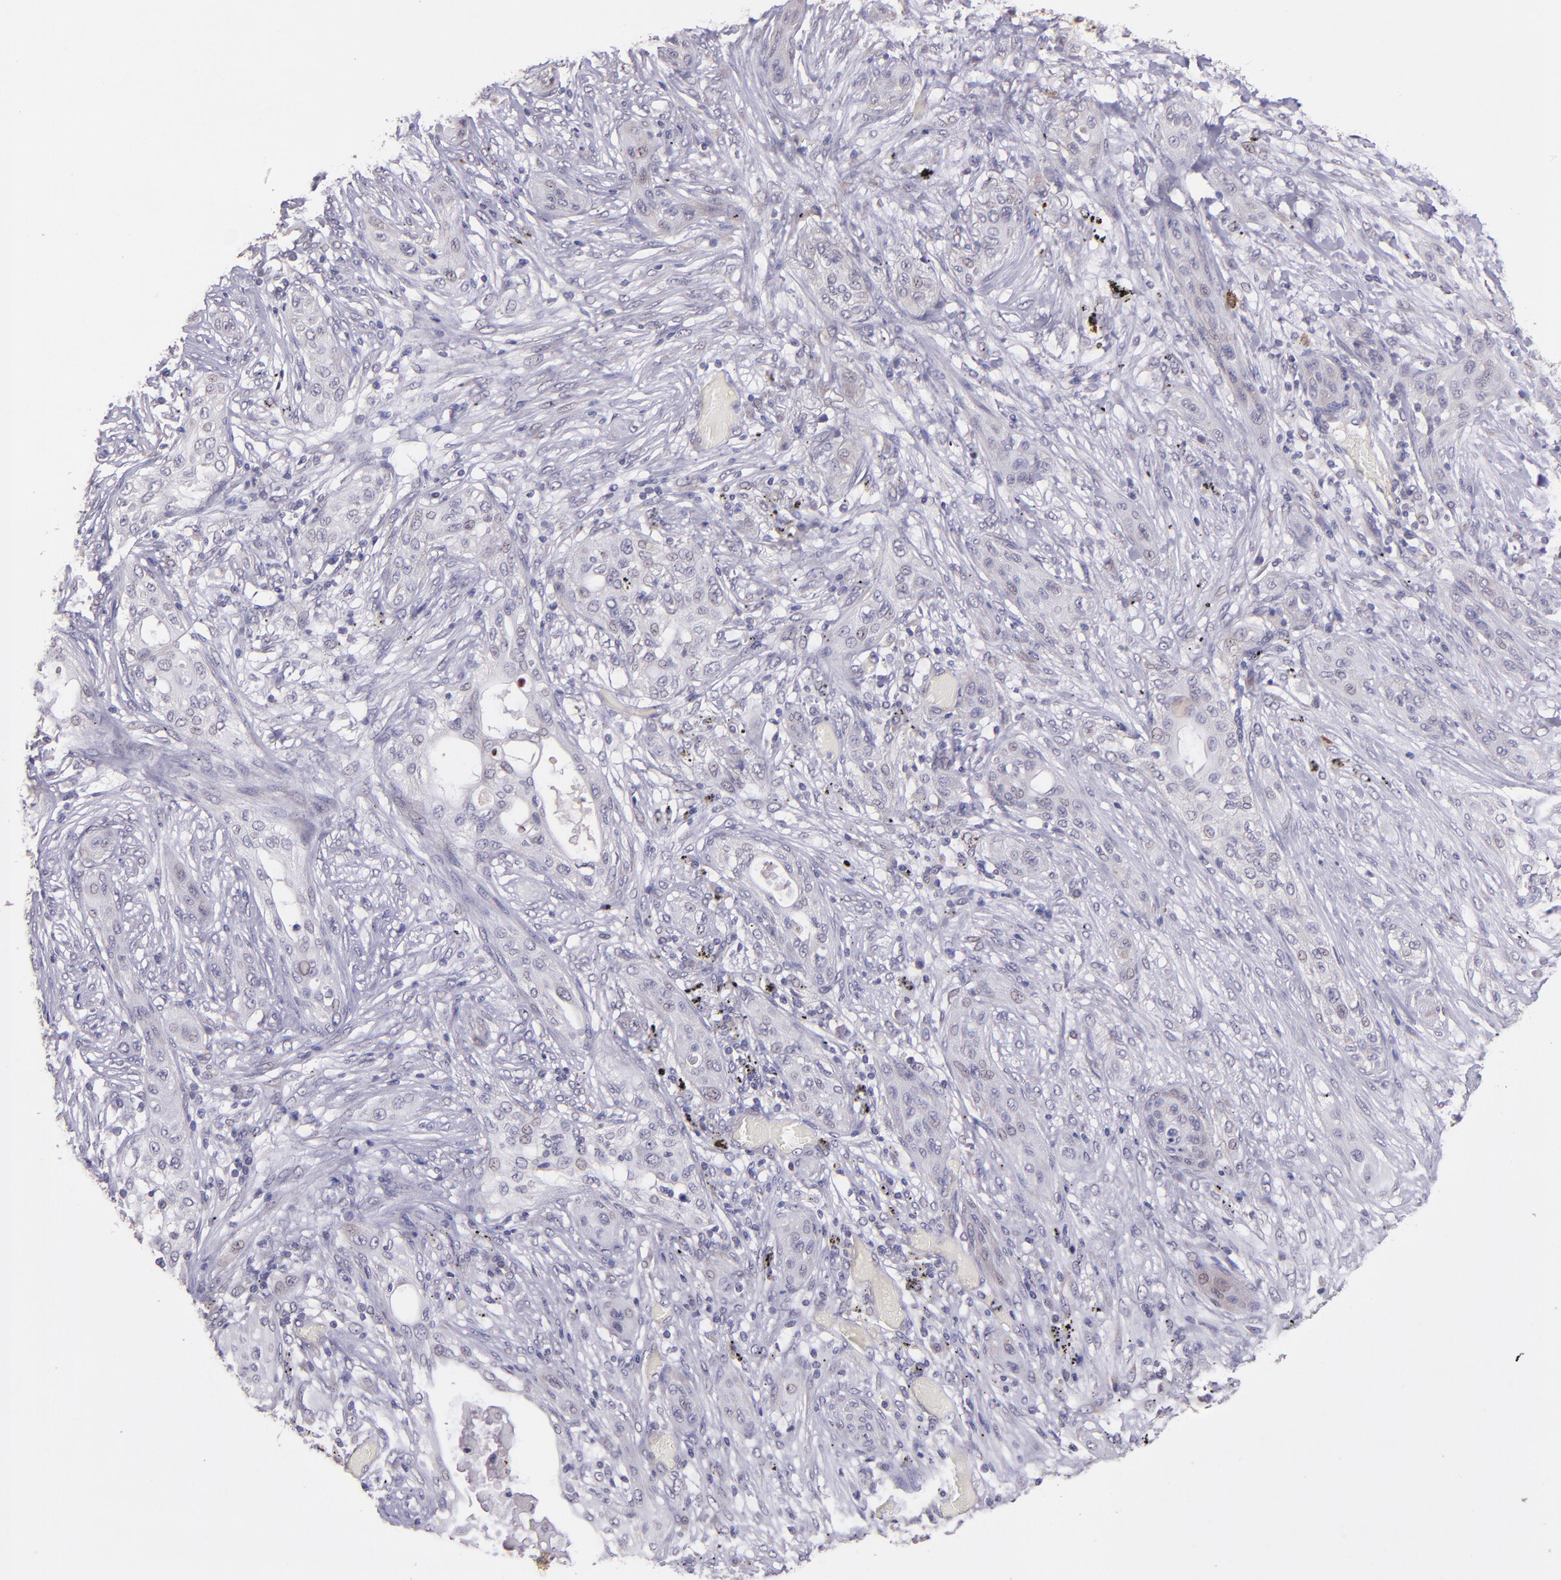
{"staining": {"intensity": "negative", "quantity": "none", "location": "none"}, "tissue": "lung cancer", "cell_type": "Tumor cells", "image_type": "cancer", "snomed": [{"axis": "morphology", "description": "Squamous cell carcinoma, NOS"}, {"axis": "topography", "description": "Lung"}], "caption": "Immunohistochemistry histopathology image of neoplastic tissue: lung cancer stained with DAB (3,3'-diaminobenzidine) displays no significant protein staining in tumor cells.", "gene": "TAF7L", "patient": {"sex": "female", "age": 47}}